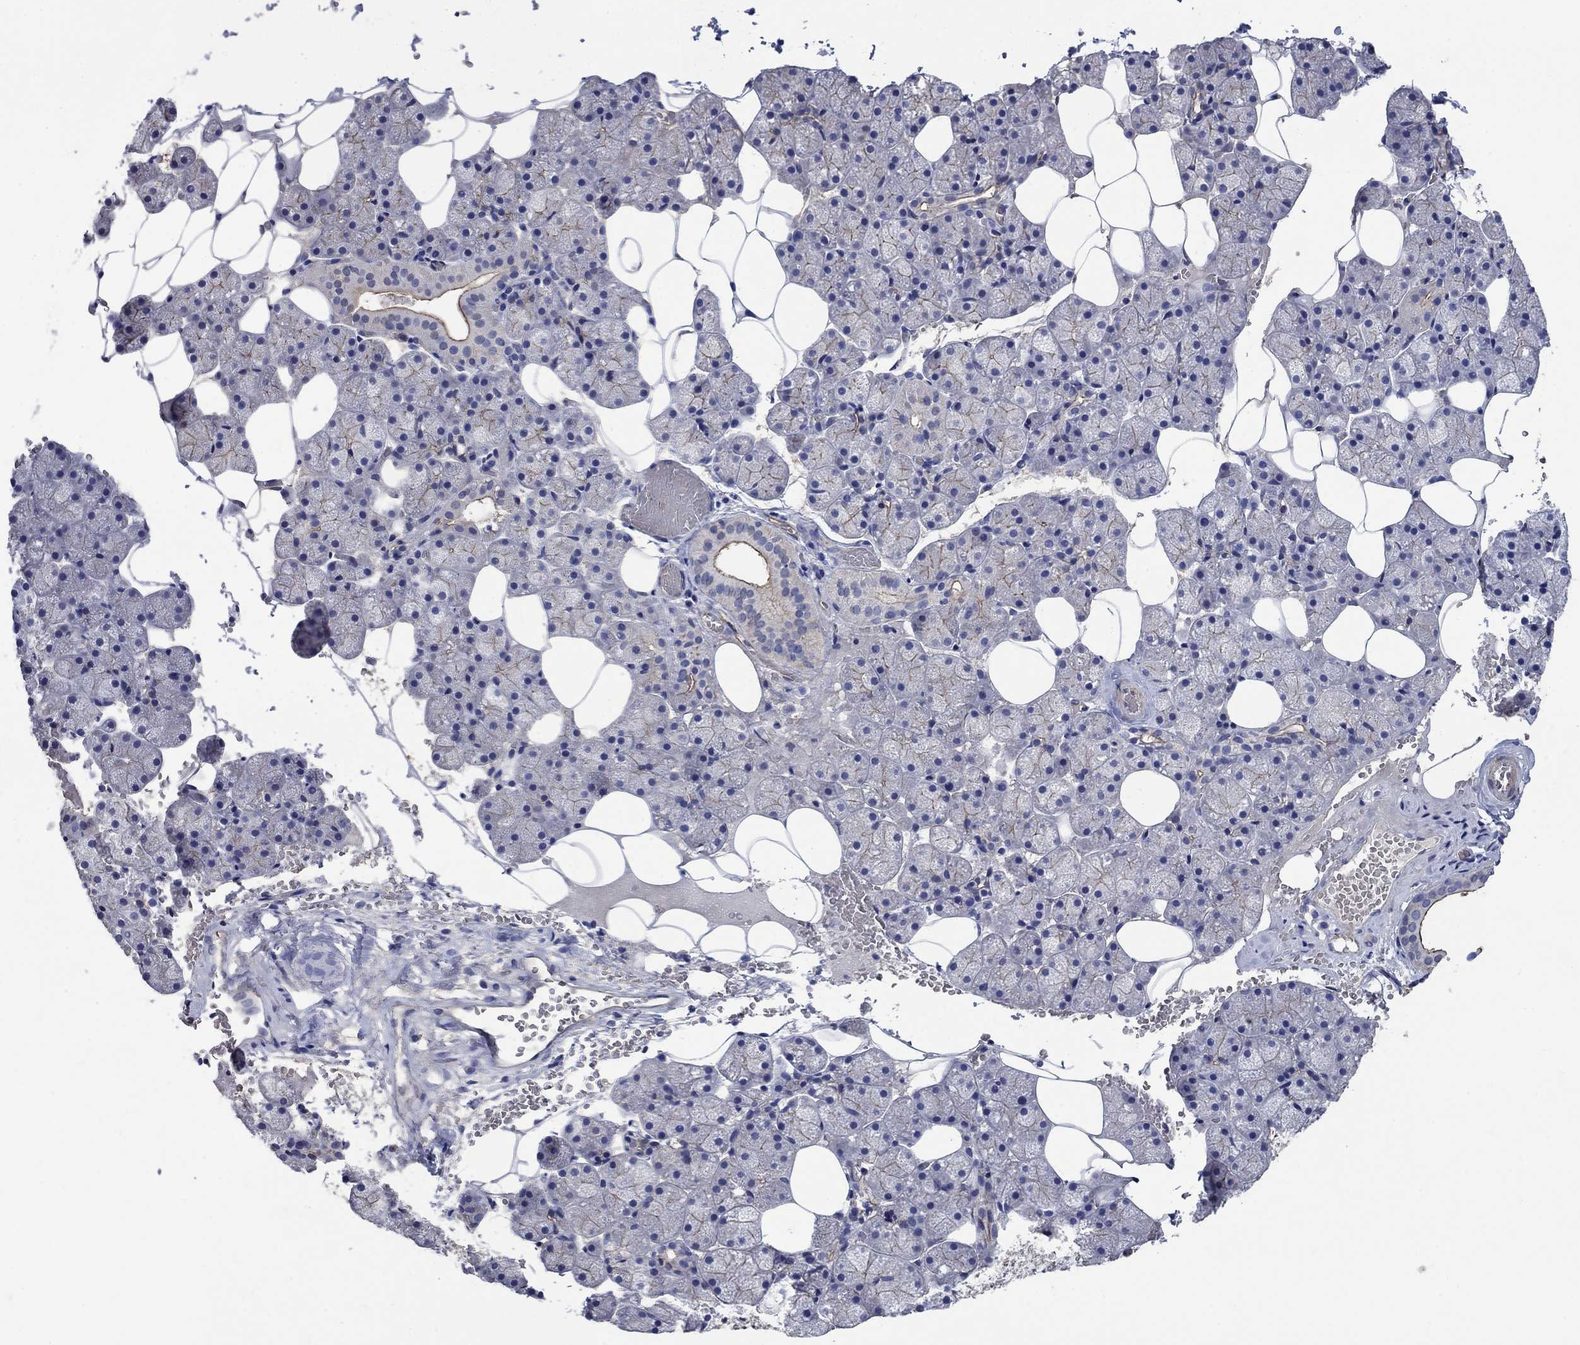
{"staining": {"intensity": "strong", "quantity": "<25%", "location": "cytoplasmic/membranous"}, "tissue": "salivary gland", "cell_type": "Glandular cells", "image_type": "normal", "snomed": [{"axis": "morphology", "description": "Normal tissue, NOS"}, {"axis": "topography", "description": "Salivary gland"}], "caption": "High-power microscopy captured an immunohistochemistry image of unremarkable salivary gland, revealing strong cytoplasmic/membranous expression in about <25% of glandular cells.", "gene": "FLNC", "patient": {"sex": "male", "age": 38}}